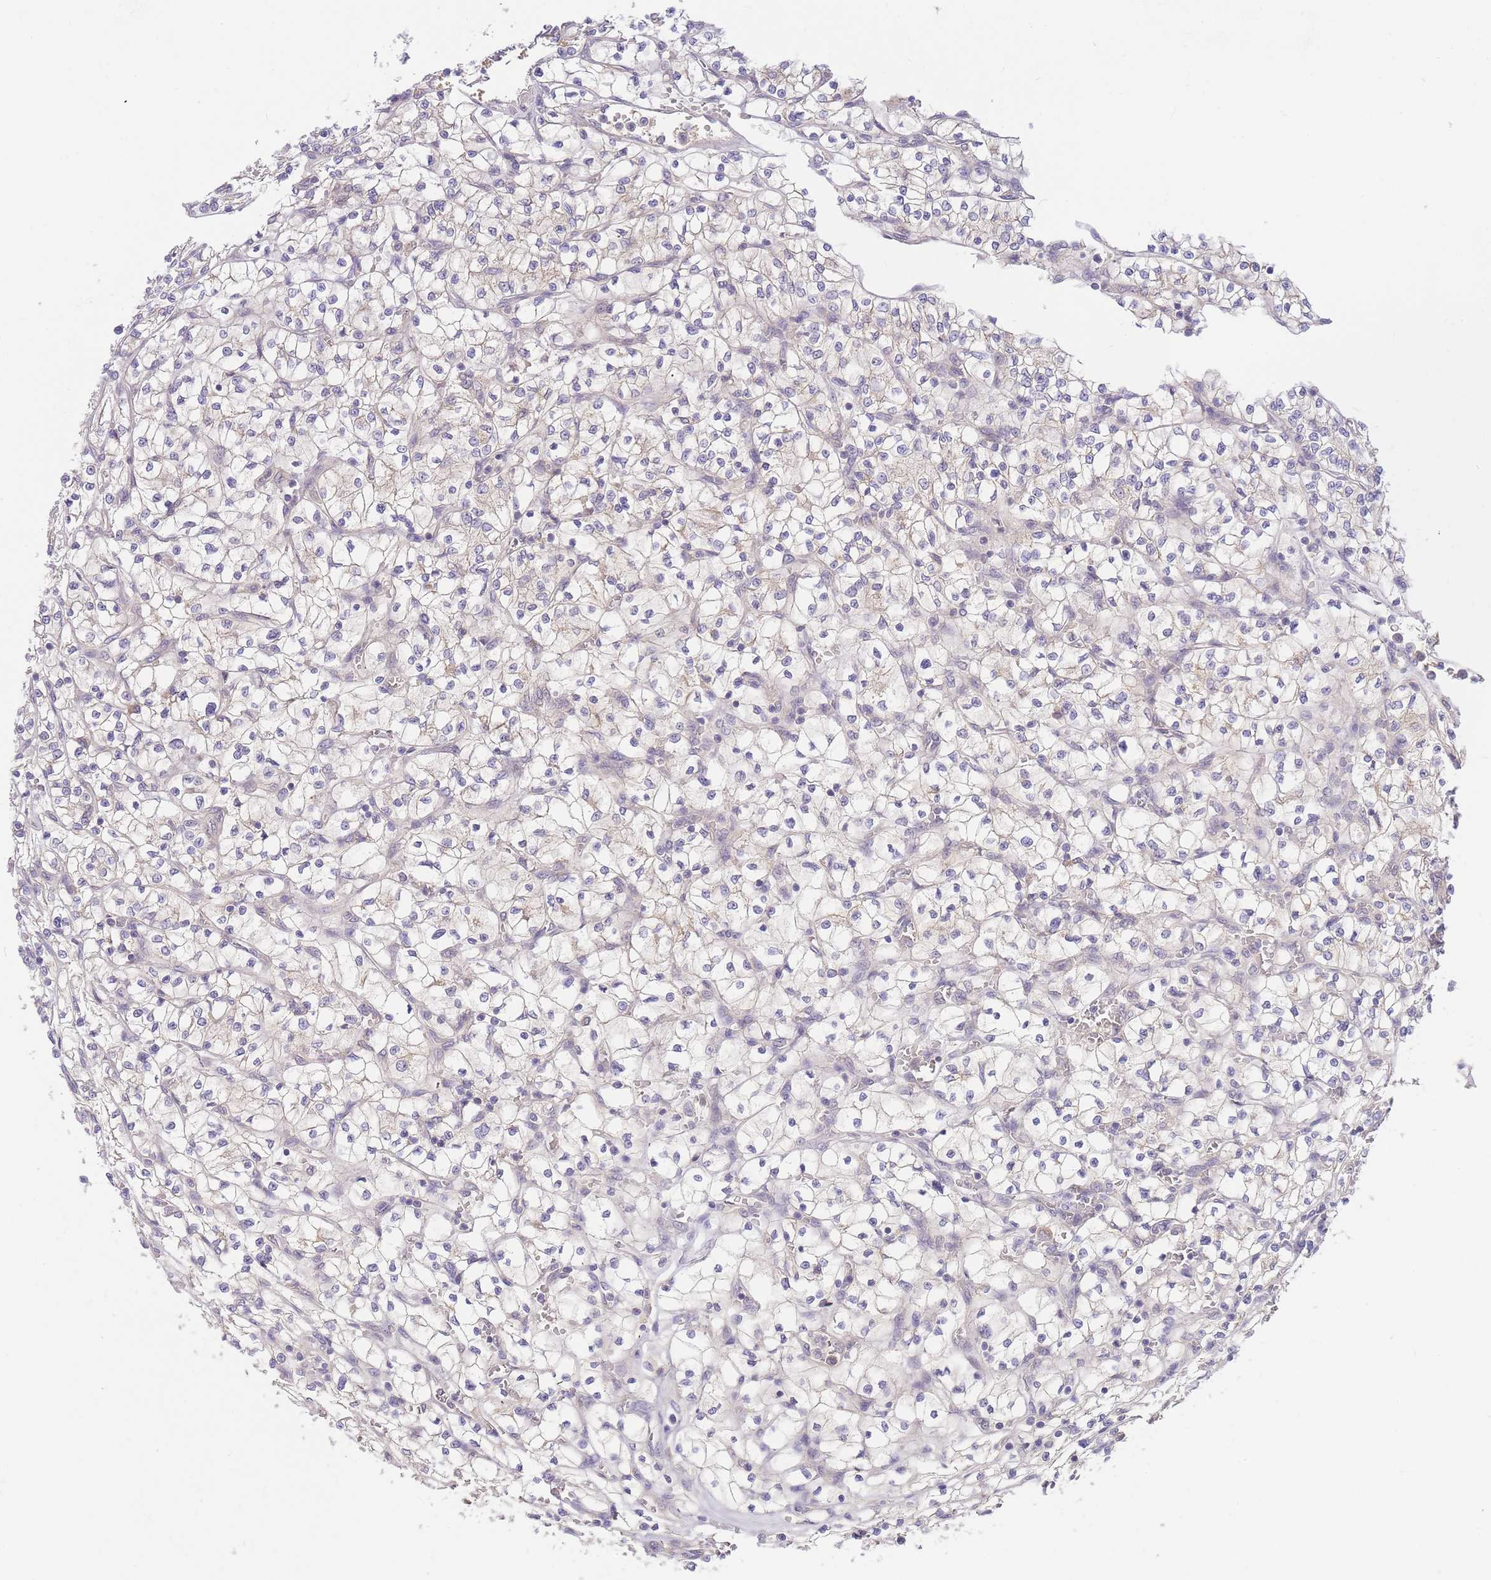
{"staining": {"intensity": "negative", "quantity": "none", "location": "none"}, "tissue": "renal cancer", "cell_type": "Tumor cells", "image_type": "cancer", "snomed": [{"axis": "morphology", "description": "Adenocarcinoma, NOS"}, {"axis": "topography", "description": "Kidney"}], "caption": "Human renal cancer stained for a protein using IHC demonstrates no staining in tumor cells.", "gene": "ZNF577", "patient": {"sex": "female", "age": 64}}